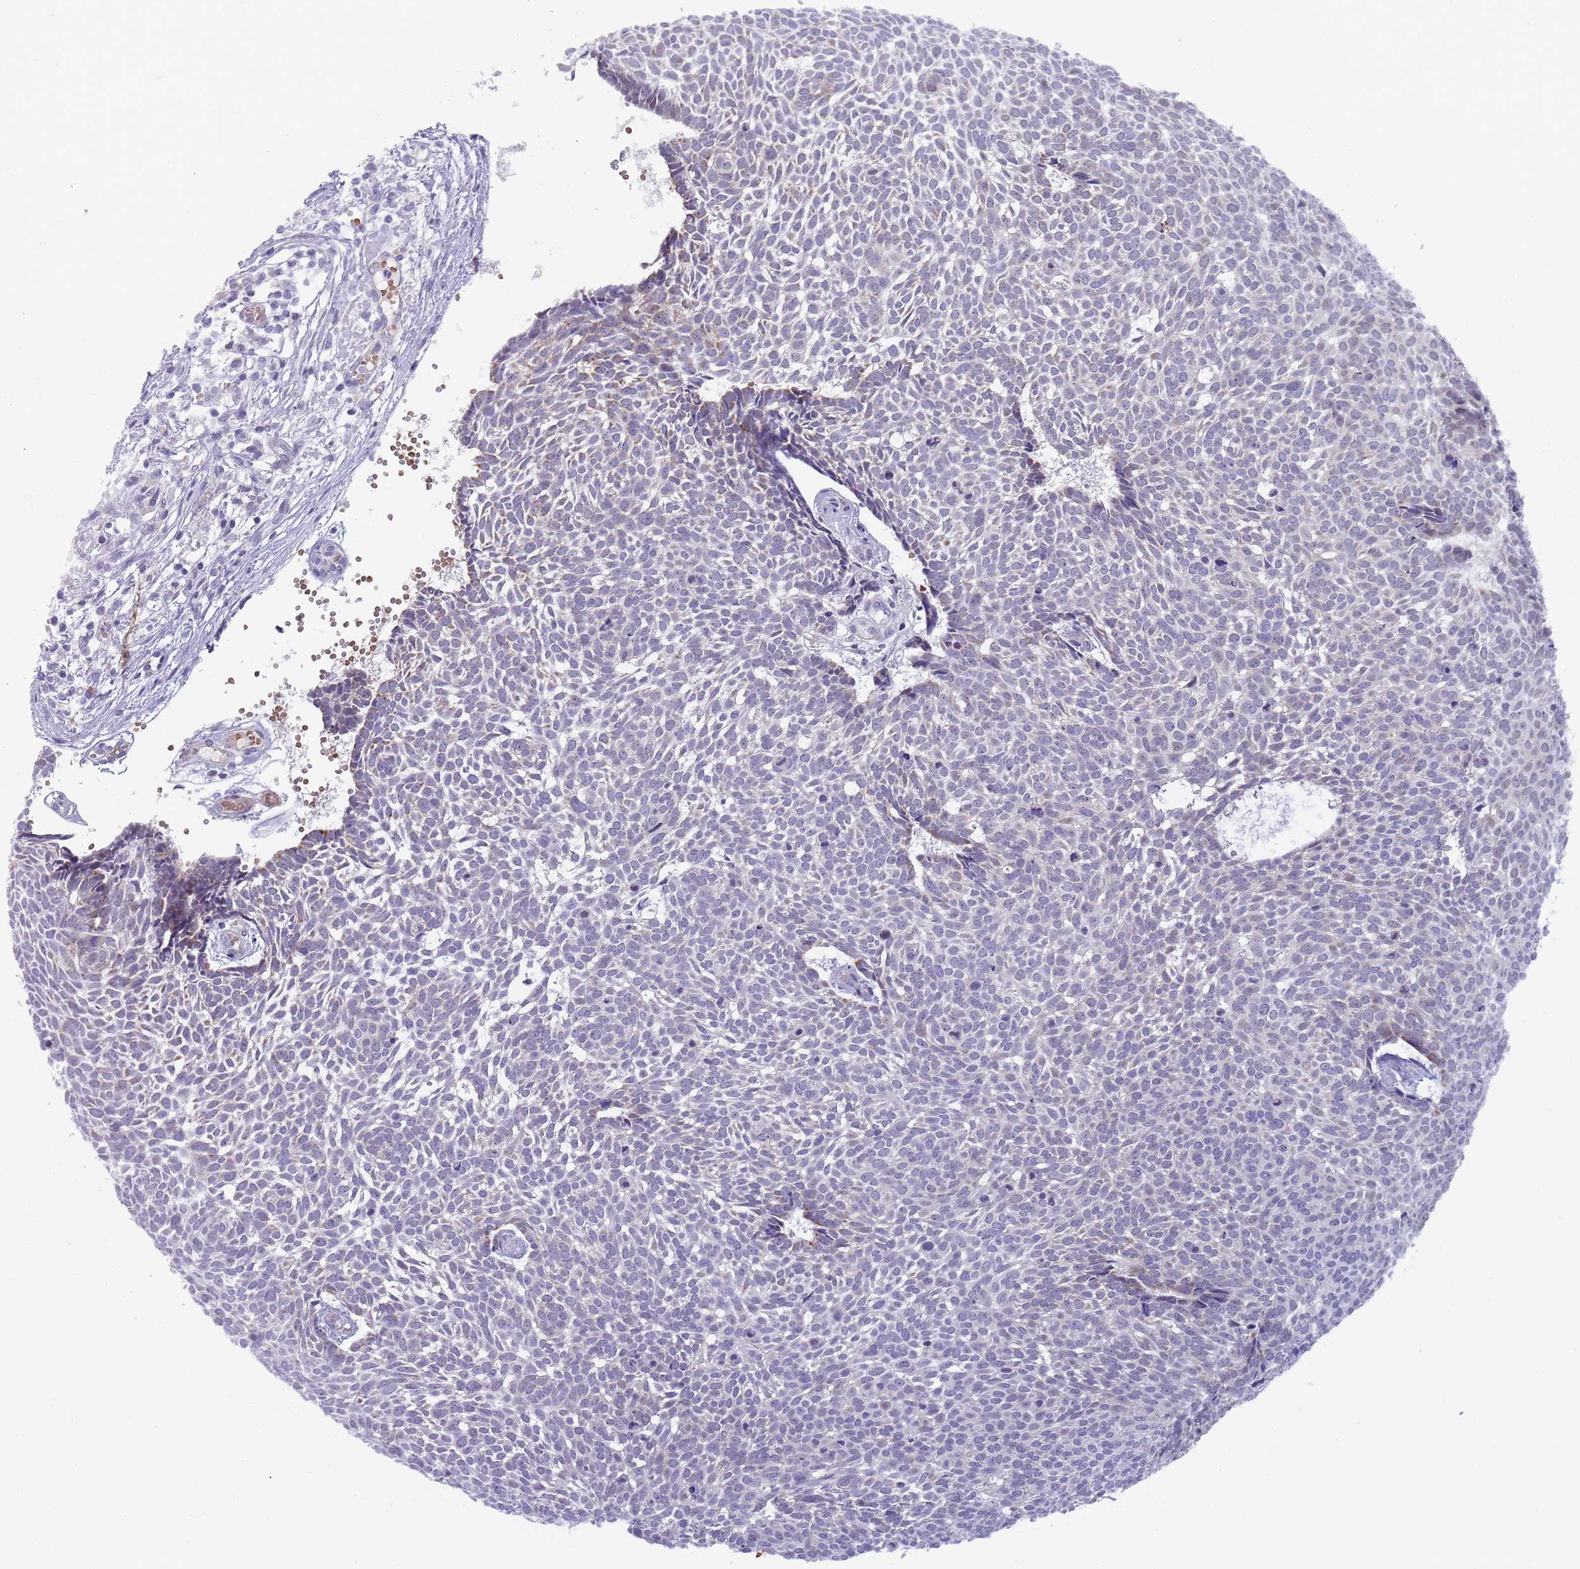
{"staining": {"intensity": "negative", "quantity": "none", "location": "none"}, "tissue": "skin cancer", "cell_type": "Tumor cells", "image_type": "cancer", "snomed": [{"axis": "morphology", "description": "Basal cell carcinoma"}, {"axis": "topography", "description": "Skin"}], "caption": "The histopathology image reveals no significant positivity in tumor cells of skin cancer (basal cell carcinoma). Nuclei are stained in blue.", "gene": "PRAC1", "patient": {"sex": "male", "age": 61}}